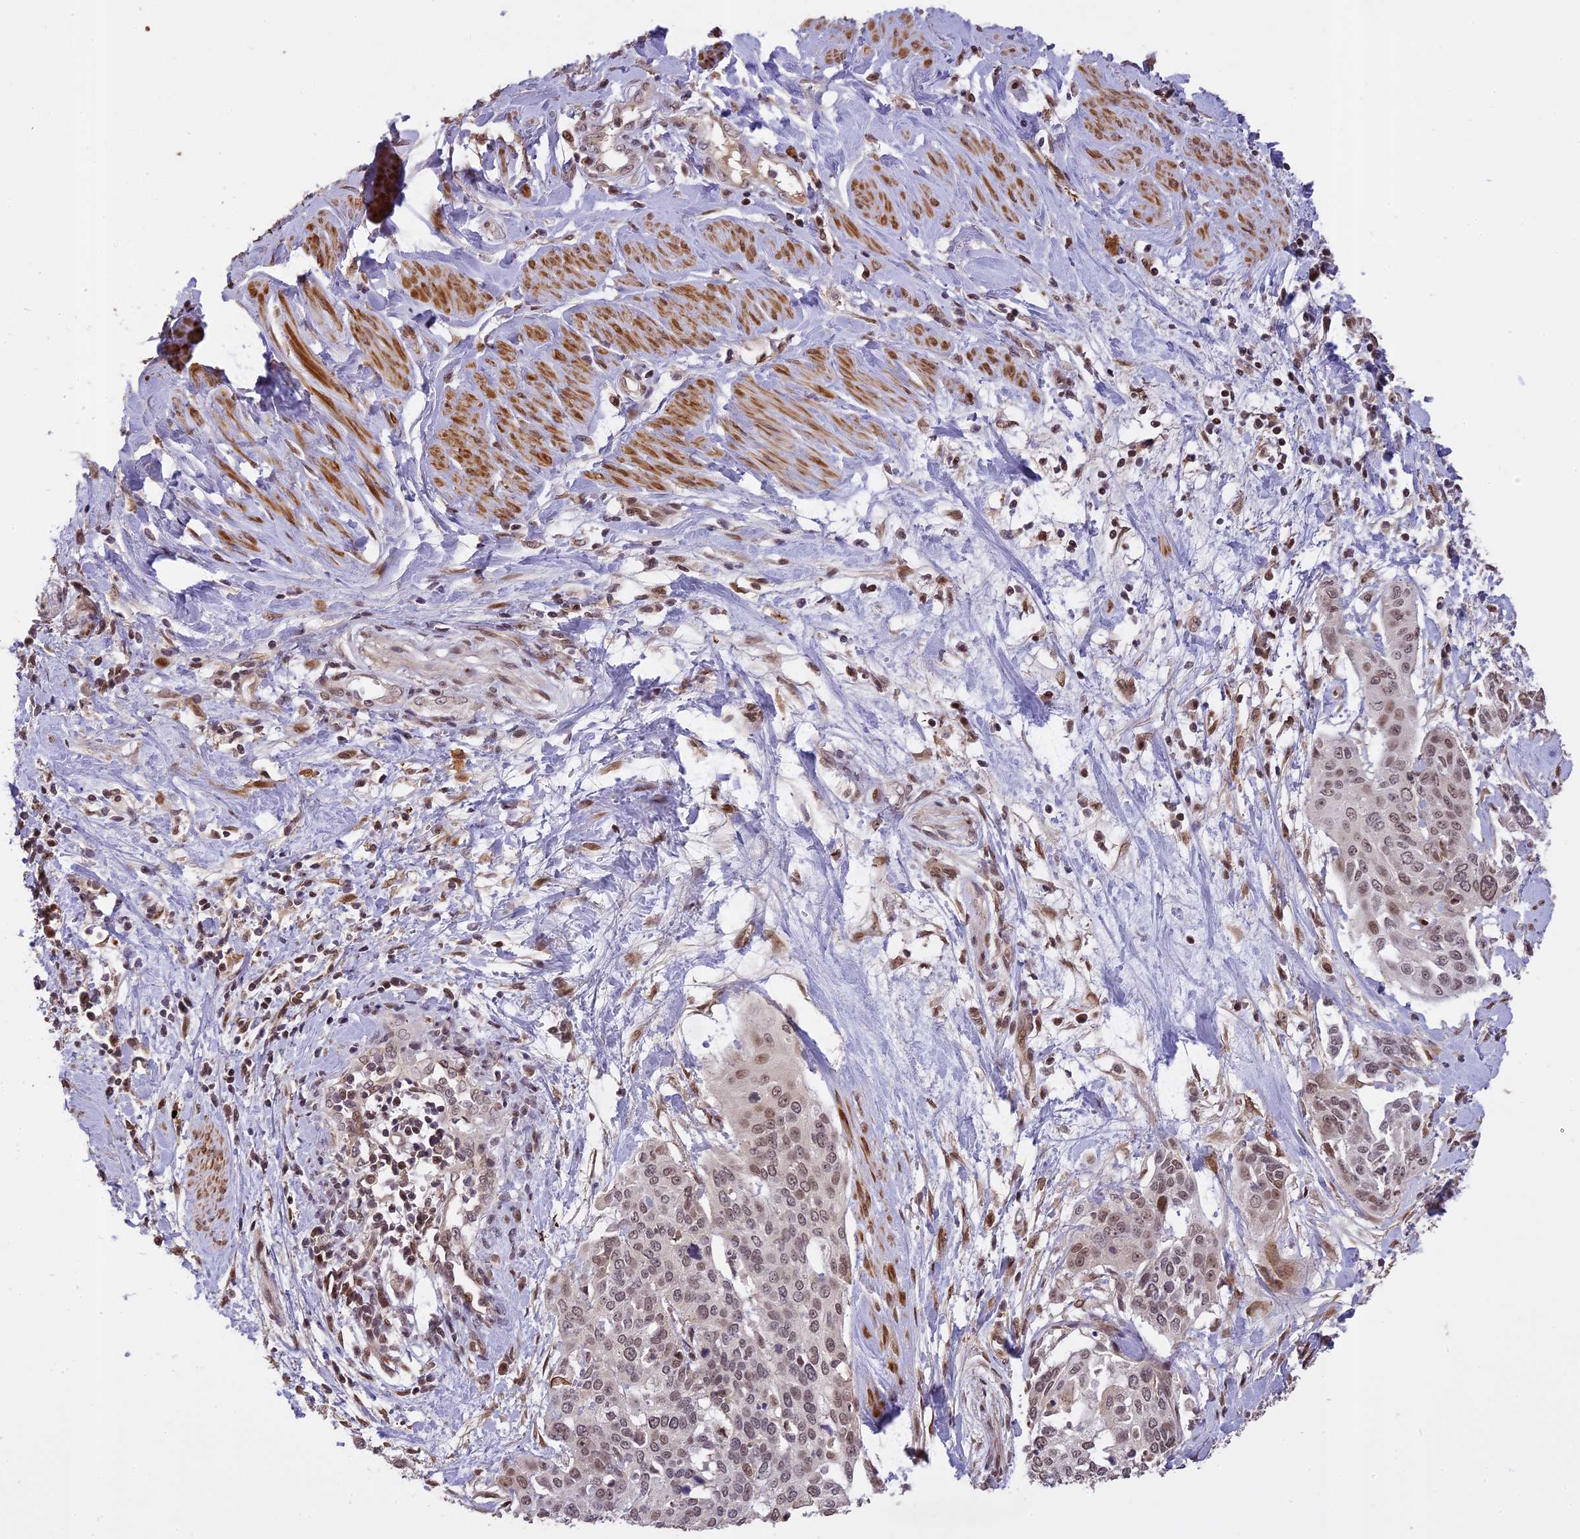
{"staining": {"intensity": "moderate", "quantity": "<25%", "location": "nuclear"}, "tissue": "cervical cancer", "cell_type": "Tumor cells", "image_type": "cancer", "snomed": [{"axis": "morphology", "description": "Squamous cell carcinoma, NOS"}, {"axis": "topography", "description": "Cervix"}], "caption": "Moderate nuclear positivity for a protein is identified in about <25% of tumor cells of cervical cancer (squamous cell carcinoma) using immunohistochemistry.", "gene": "PRELID2", "patient": {"sex": "female", "age": 44}}